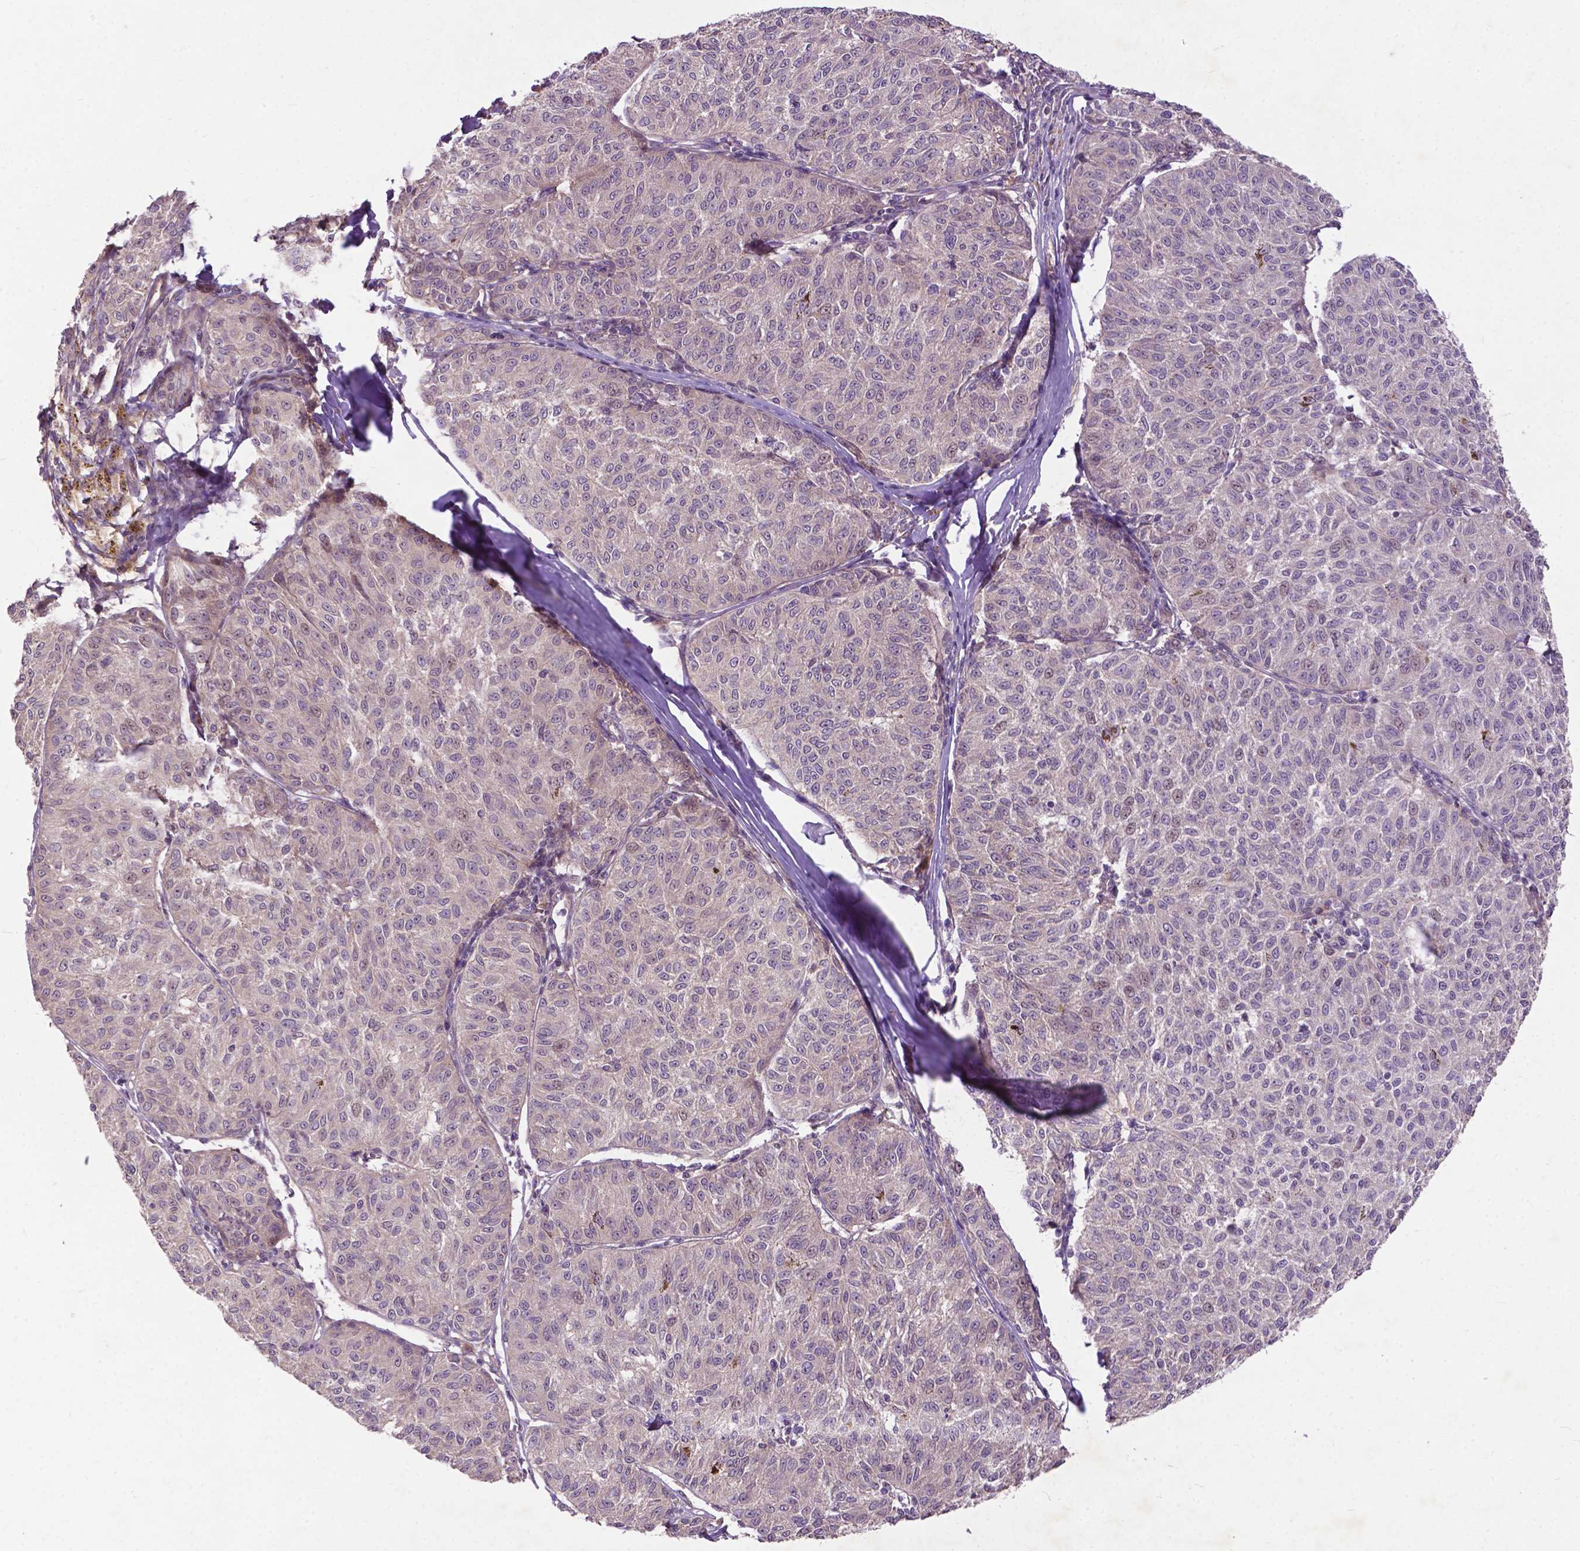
{"staining": {"intensity": "negative", "quantity": "none", "location": "none"}, "tissue": "melanoma", "cell_type": "Tumor cells", "image_type": "cancer", "snomed": [{"axis": "morphology", "description": "Malignant melanoma, NOS"}, {"axis": "topography", "description": "Skin"}], "caption": "High magnification brightfield microscopy of malignant melanoma stained with DAB (brown) and counterstained with hematoxylin (blue): tumor cells show no significant expression.", "gene": "PARP3", "patient": {"sex": "female", "age": 72}}